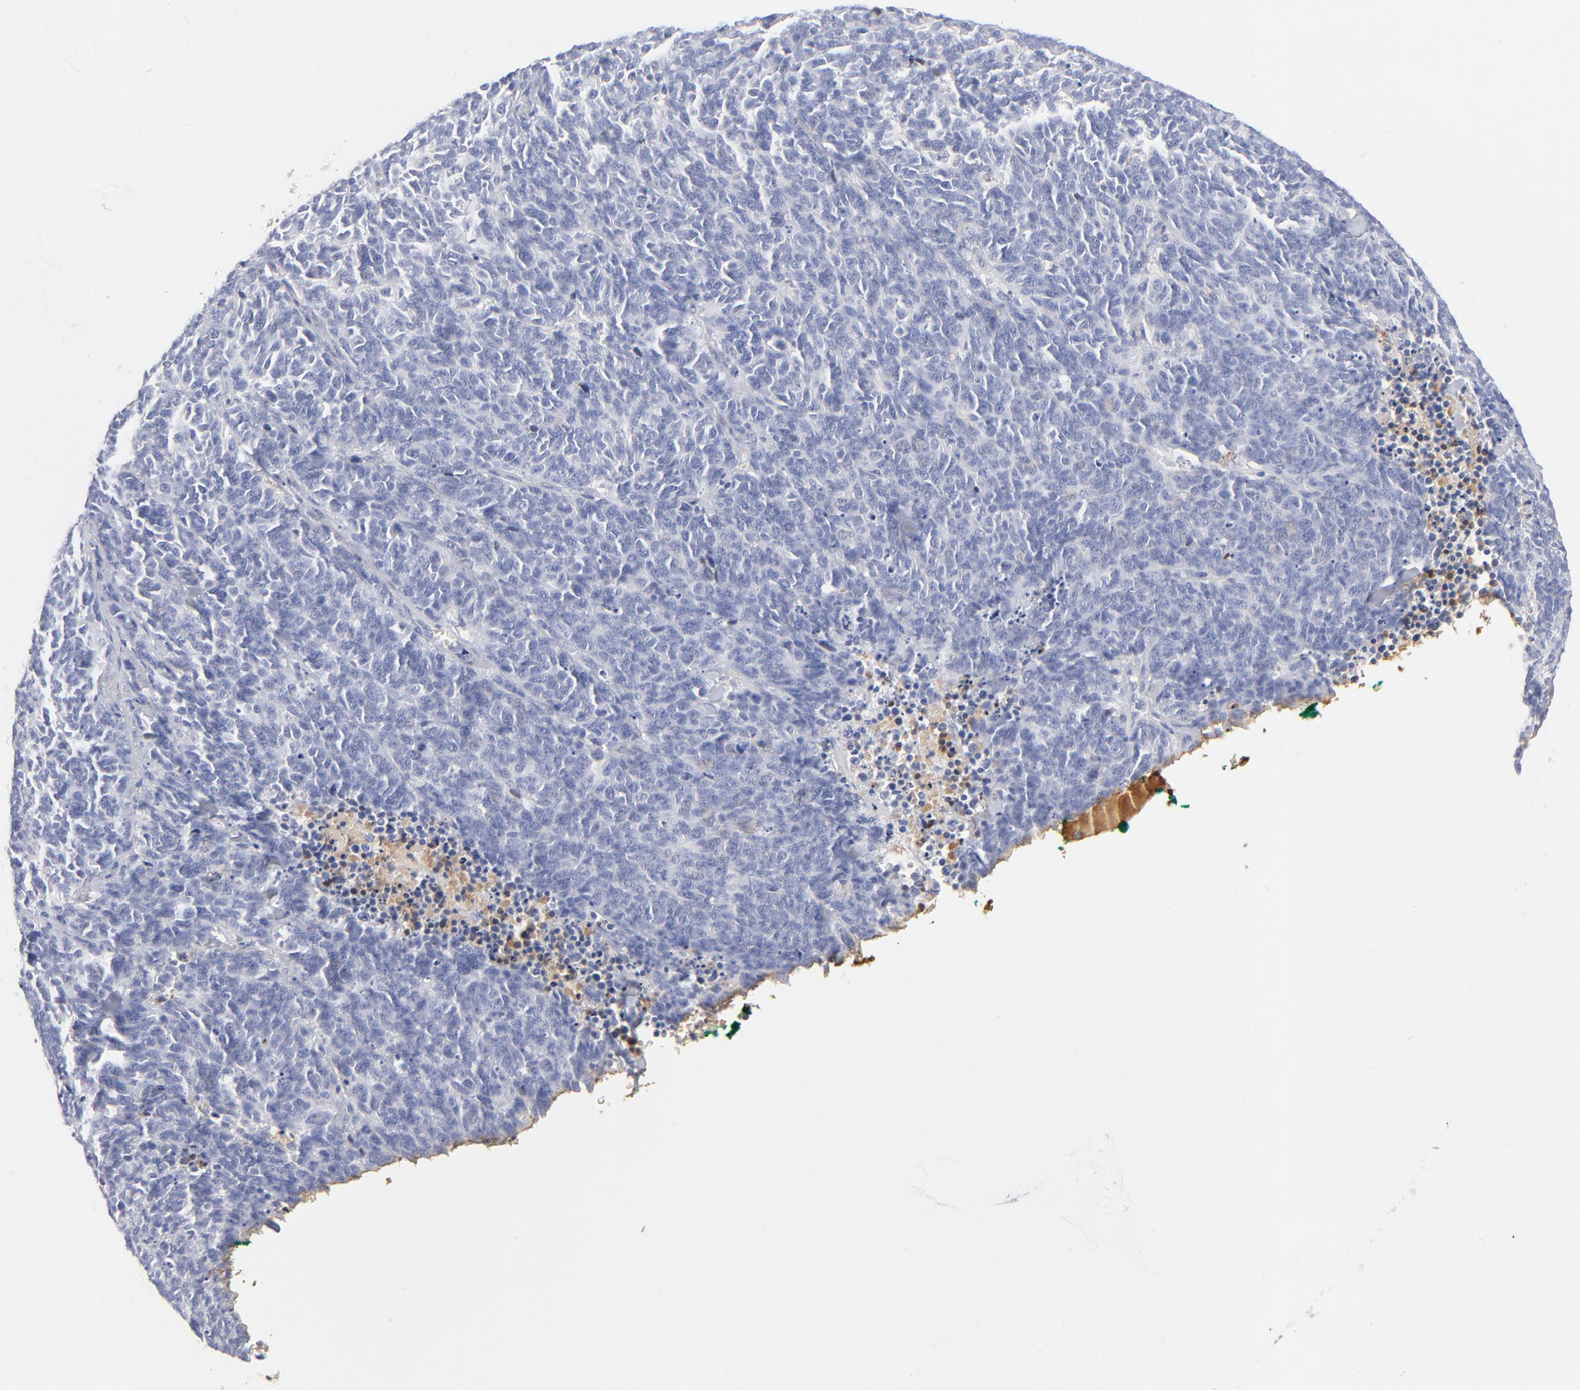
{"staining": {"intensity": "negative", "quantity": "none", "location": "none"}, "tissue": "lung cancer", "cell_type": "Tumor cells", "image_type": "cancer", "snomed": [{"axis": "morphology", "description": "Neoplasm, malignant, NOS"}, {"axis": "topography", "description": "Lung"}], "caption": "Image shows no protein positivity in tumor cells of lung cancer tissue.", "gene": "C3", "patient": {"sex": "female", "age": 58}}